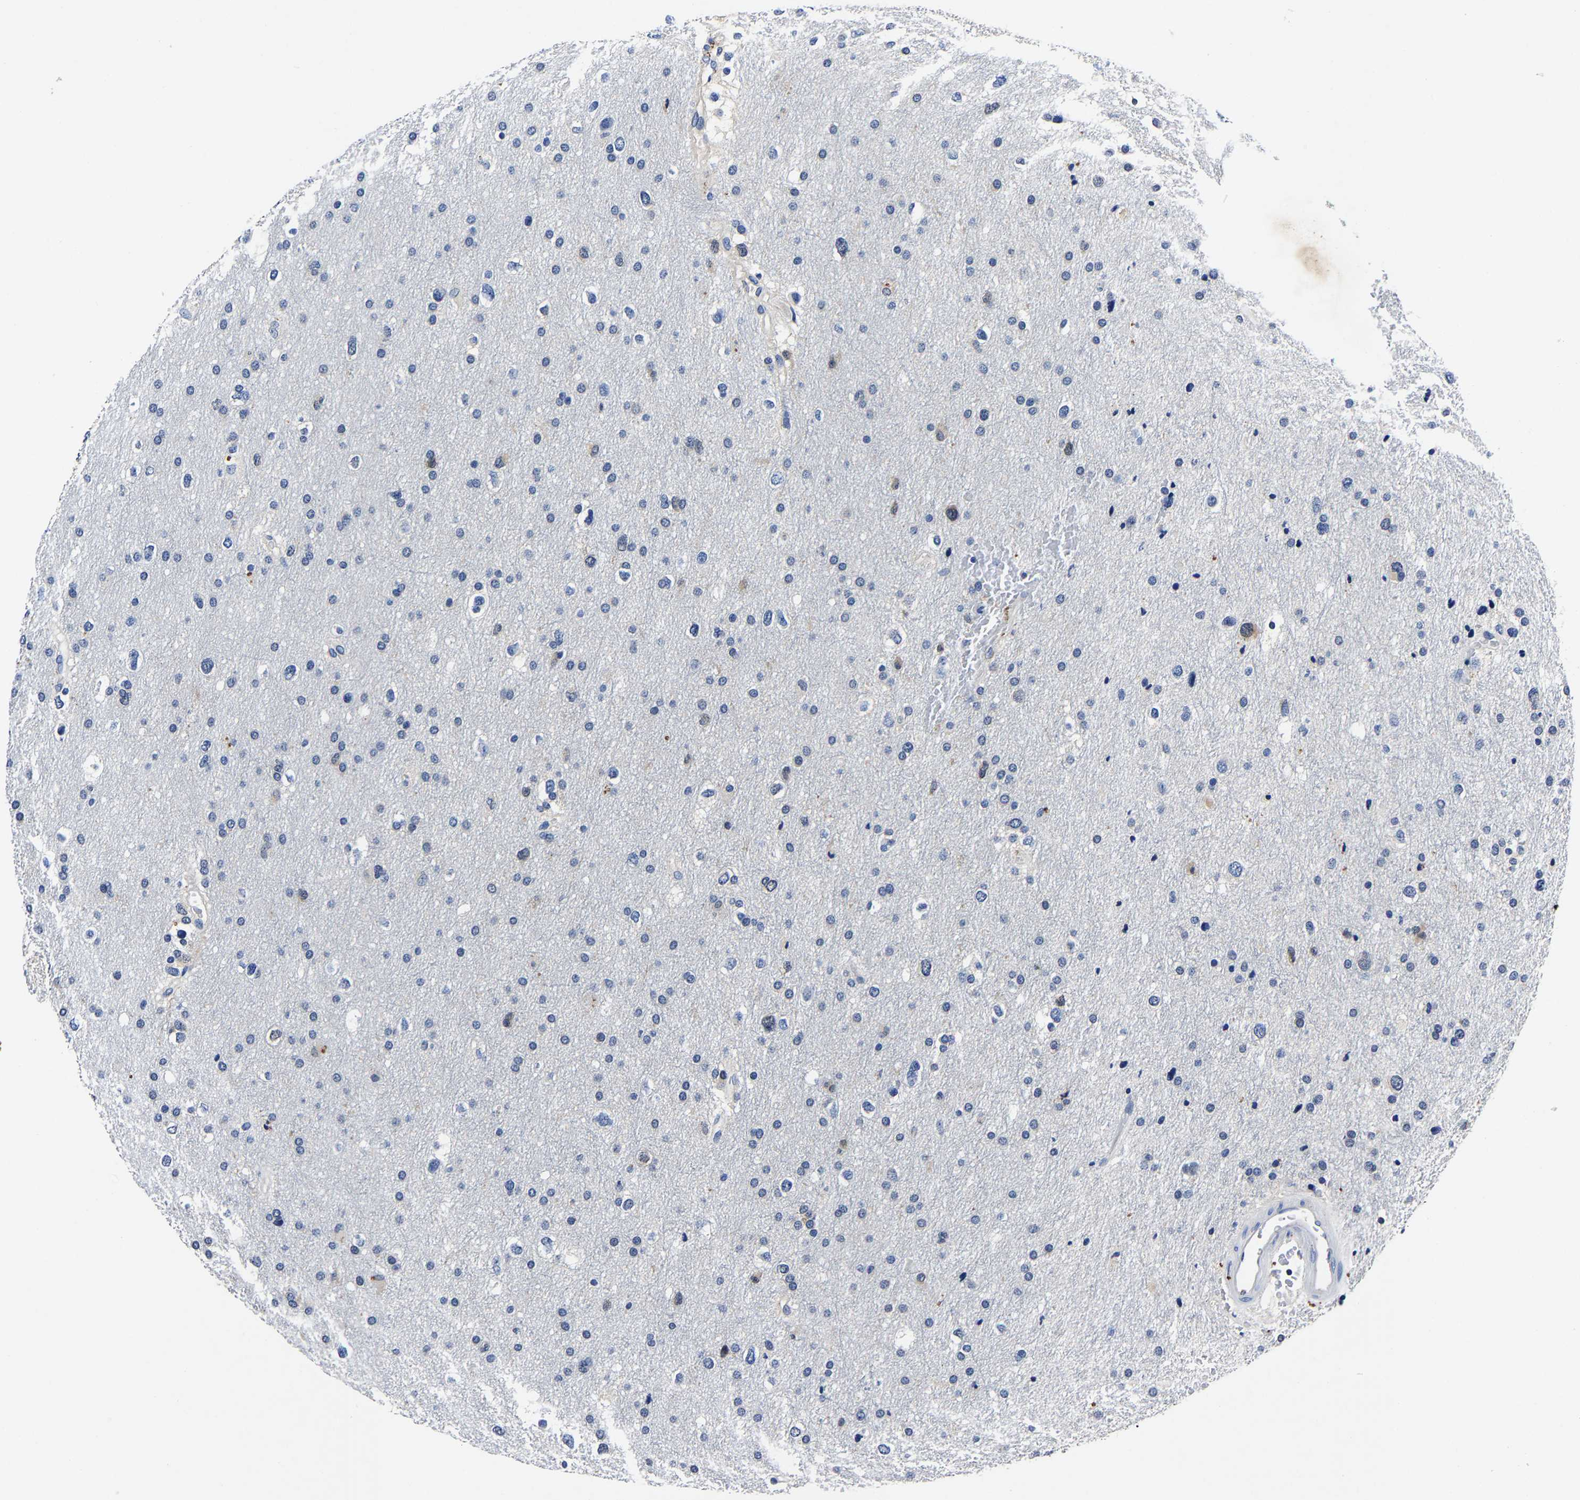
{"staining": {"intensity": "negative", "quantity": "none", "location": "none"}, "tissue": "glioma", "cell_type": "Tumor cells", "image_type": "cancer", "snomed": [{"axis": "morphology", "description": "Glioma, malignant, Low grade"}, {"axis": "topography", "description": "Brain"}], "caption": "Immunohistochemistry (IHC) histopathology image of neoplastic tissue: malignant glioma (low-grade) stained with DAB (3,3'-diaminobenzidine) displays no significant protein positivity in tumor cells.", "gene": "PSPH", "patient": {"sex": "female", "age": 37}}